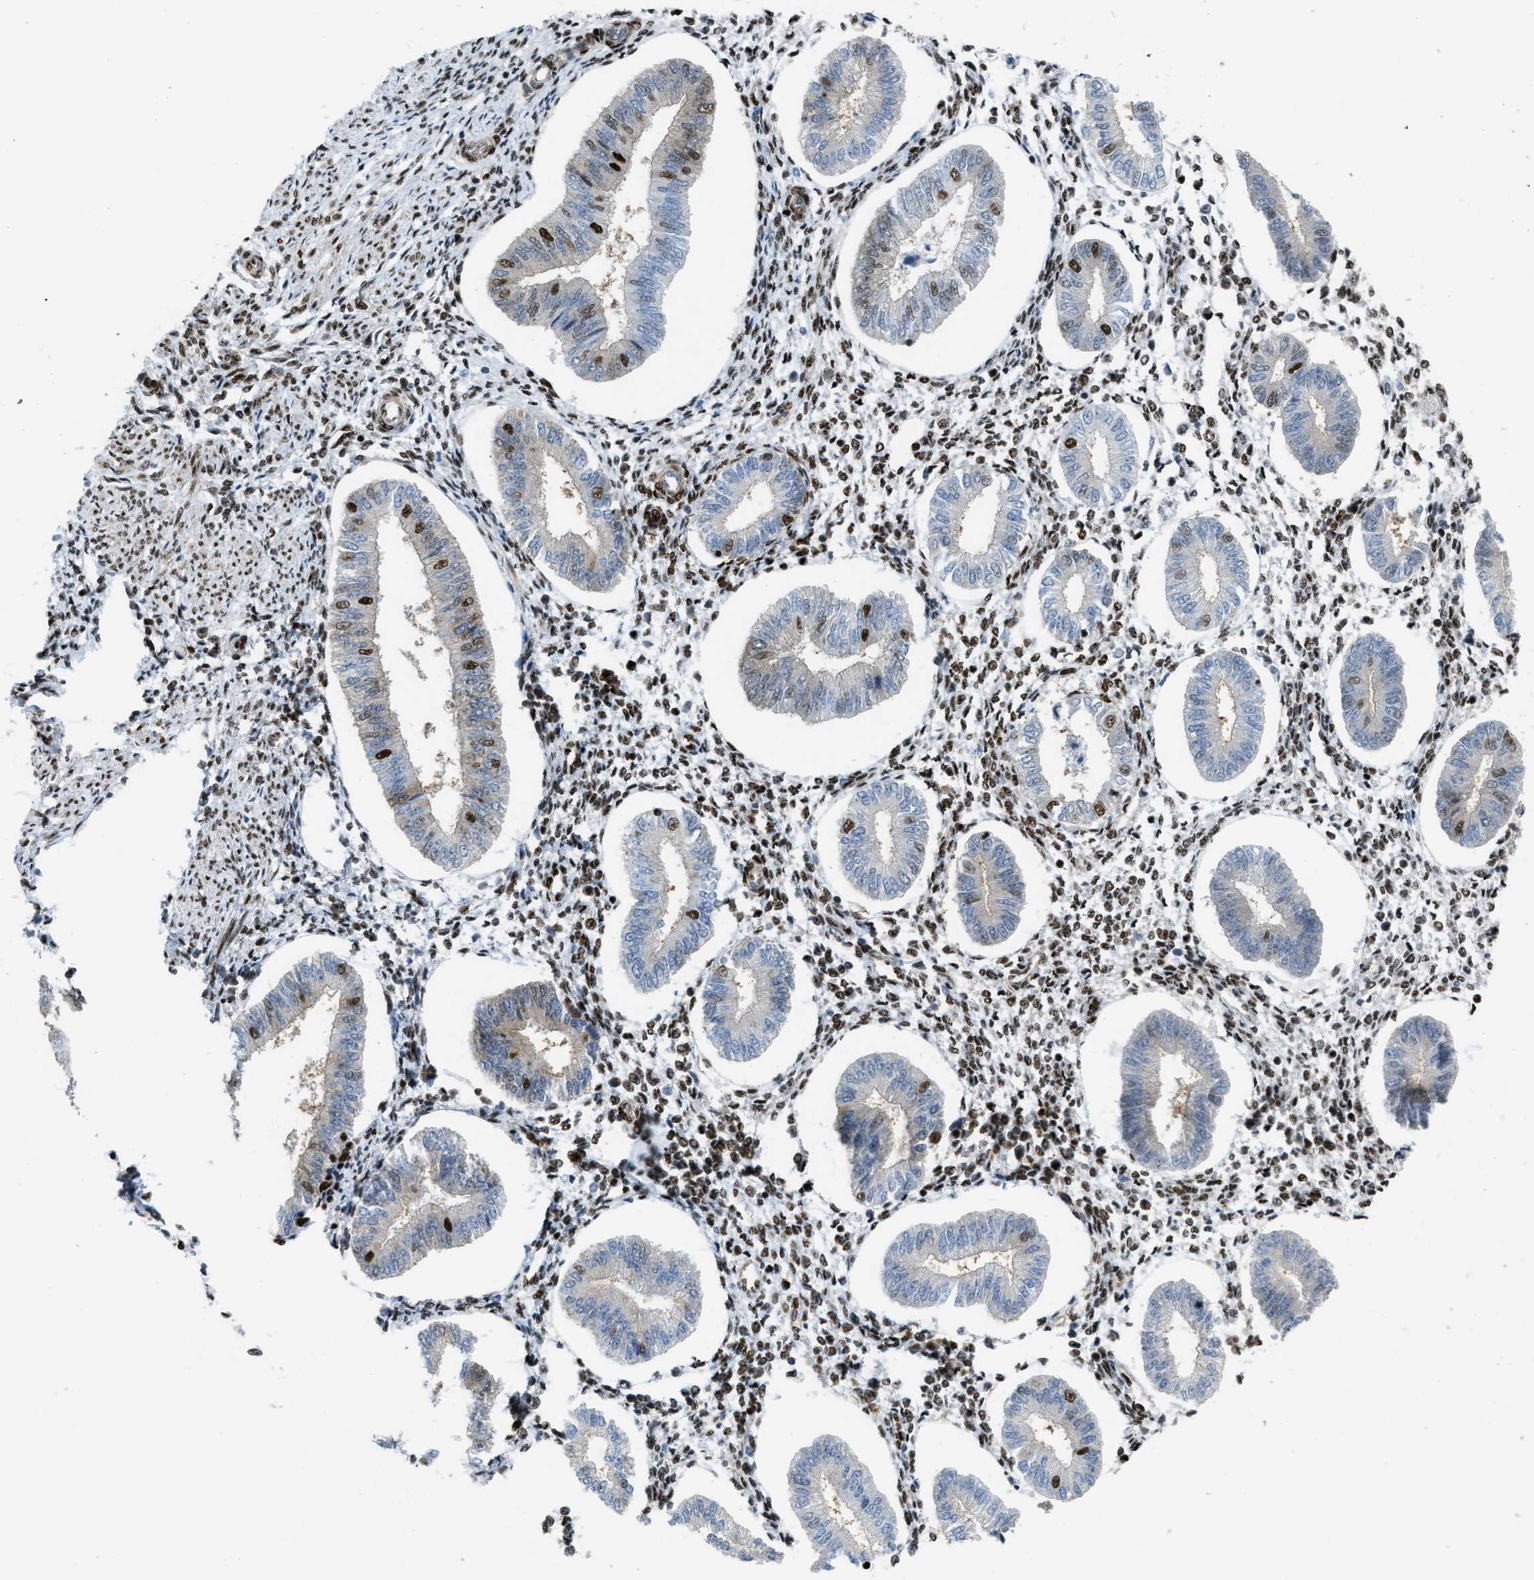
{"staining": {"intensity": "strong", "quantity": ">75%", "location": "nuclear"}, "tissue": "endometrium", "cell_type": "Cells in endometrial stroma", "image_type": "normal", "snomed": [{"axis": "morphology", "description": "Normal tissue, NOS"}, {"axis": "topography", "description": "Endometrium"}], "caption": "A high amount of strong nuclear positivity is seen in about >75% of cells in endometrial stroma in benign endometrium.", "gene": "ZNF207", "patient": {"sex": "female", "age": 50}}